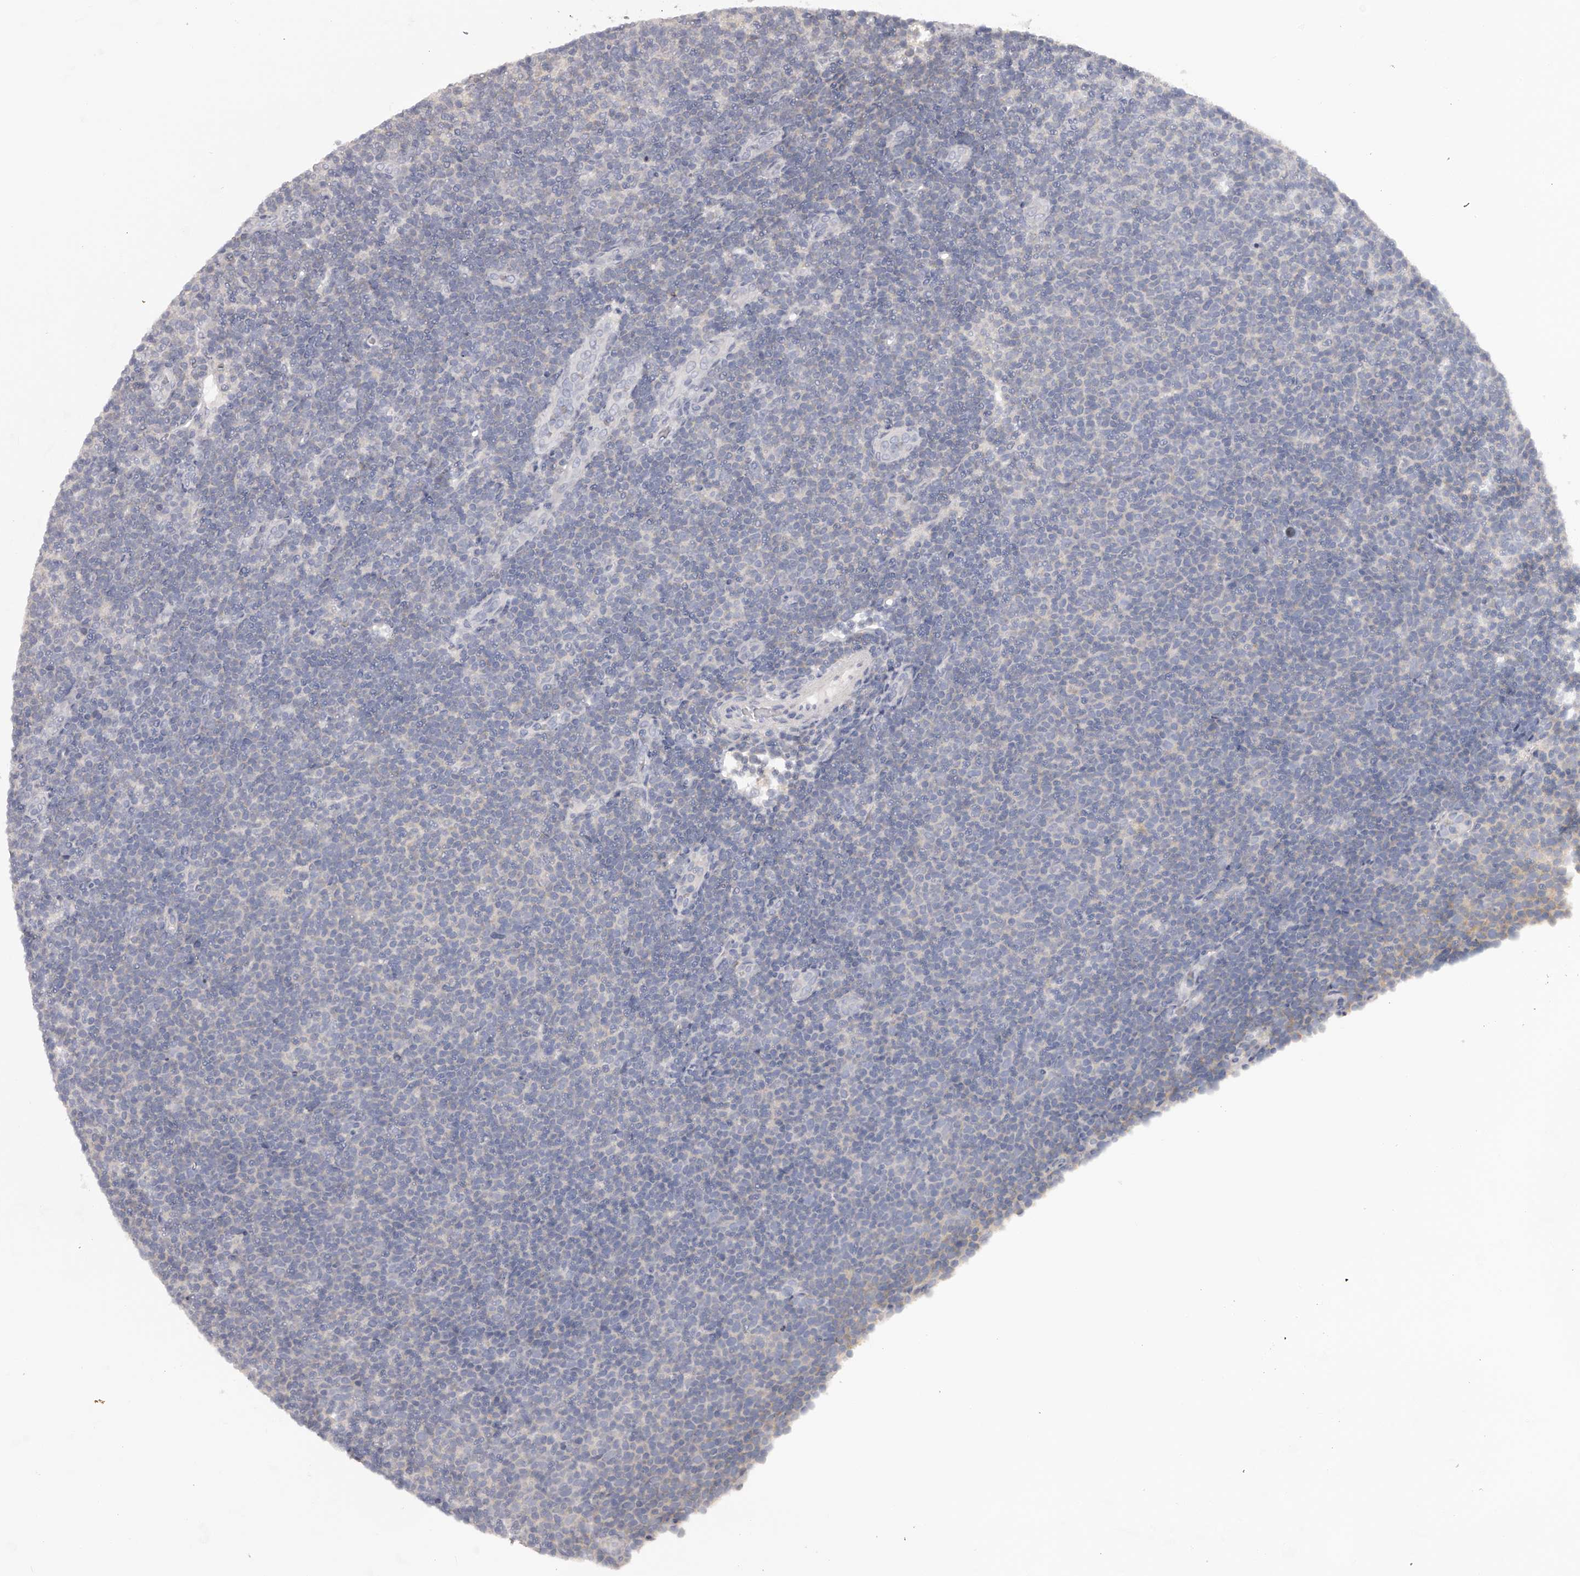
{"staining": {"intensity": "negative", "quantity": "none", "location": "none"}, "tissue": "lymphoma", "cell_type": "Tumor cells", "image_type": "cancer", "snomed": [{"axis": "morphology", "description": "Malignant lymphoma, non-Hodgkin's type, Low grade"}, {"axis": "topography", "description": "Lymph node"}], "caption": "Human lymphoma stained for a protein using immunohistochemistry (IHC) displays no staining in tumor cells.", "gene": "TNN", "patient": {"sex": "male", "age": 66}}